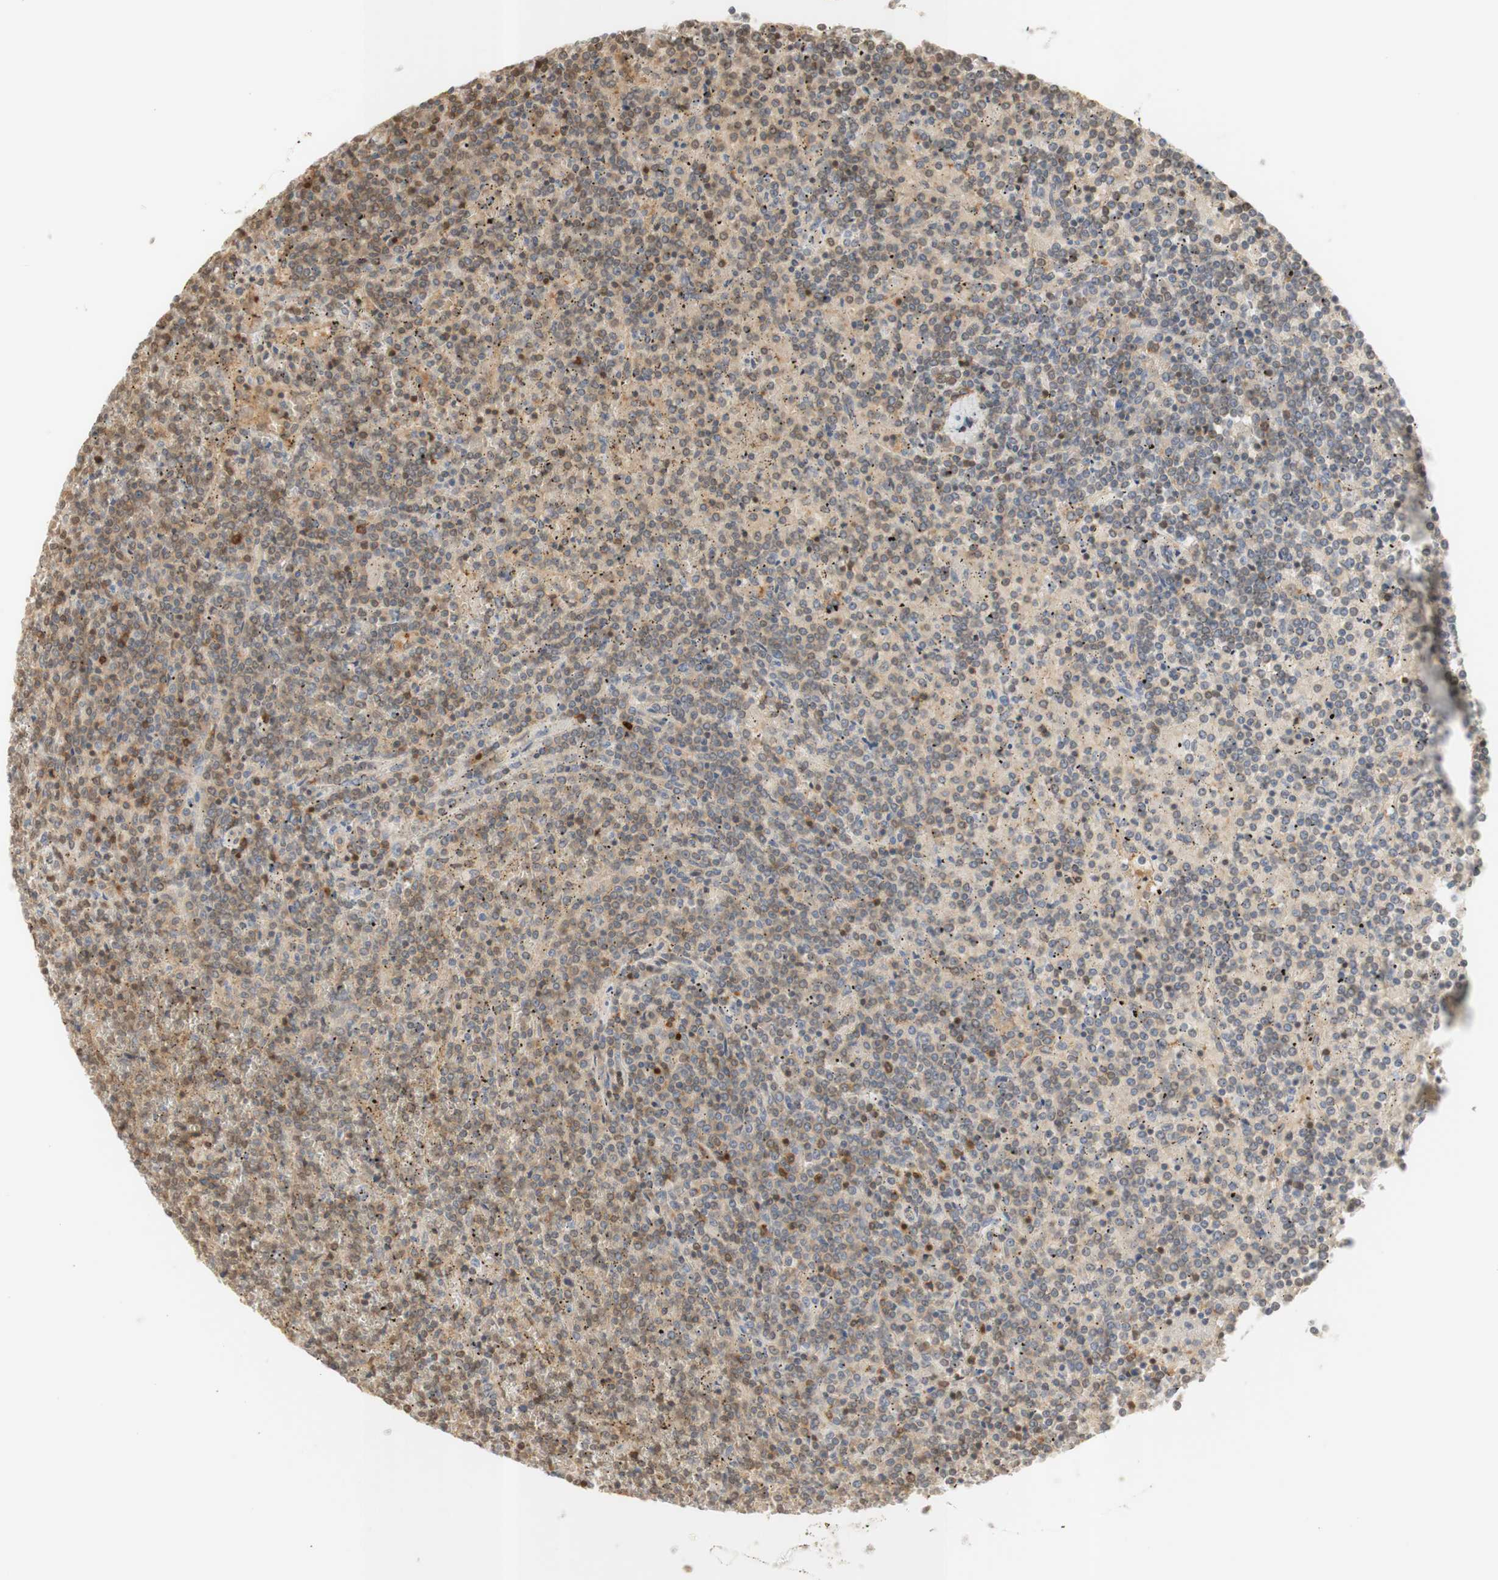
{"staining": {"intensity": "moderate", "quantity": ">75%", "location": "cytoplasmic/membranous"}, "tissue": "lymphoma", "cell_type": "Tumor cells", "image_type": "cancer", "snomed": [{"axis": "morphology", "description": "Malignant lymphoma, non-Hodgkin's type, Low grade"}, {"axis": "topography", "description": "Spleen"}], "caption": "Immunohistochemical staining of malignant lymphoma, non-Hodgkin's type (low-grade) demonstrates medium levels of moderate cytoplasmic/membranous protein positivity in about >75% of tumor cells. Nuclei are stained in blue.", "gene": "NAP1L4", "patient": {"sex": "female", "age": 19}}